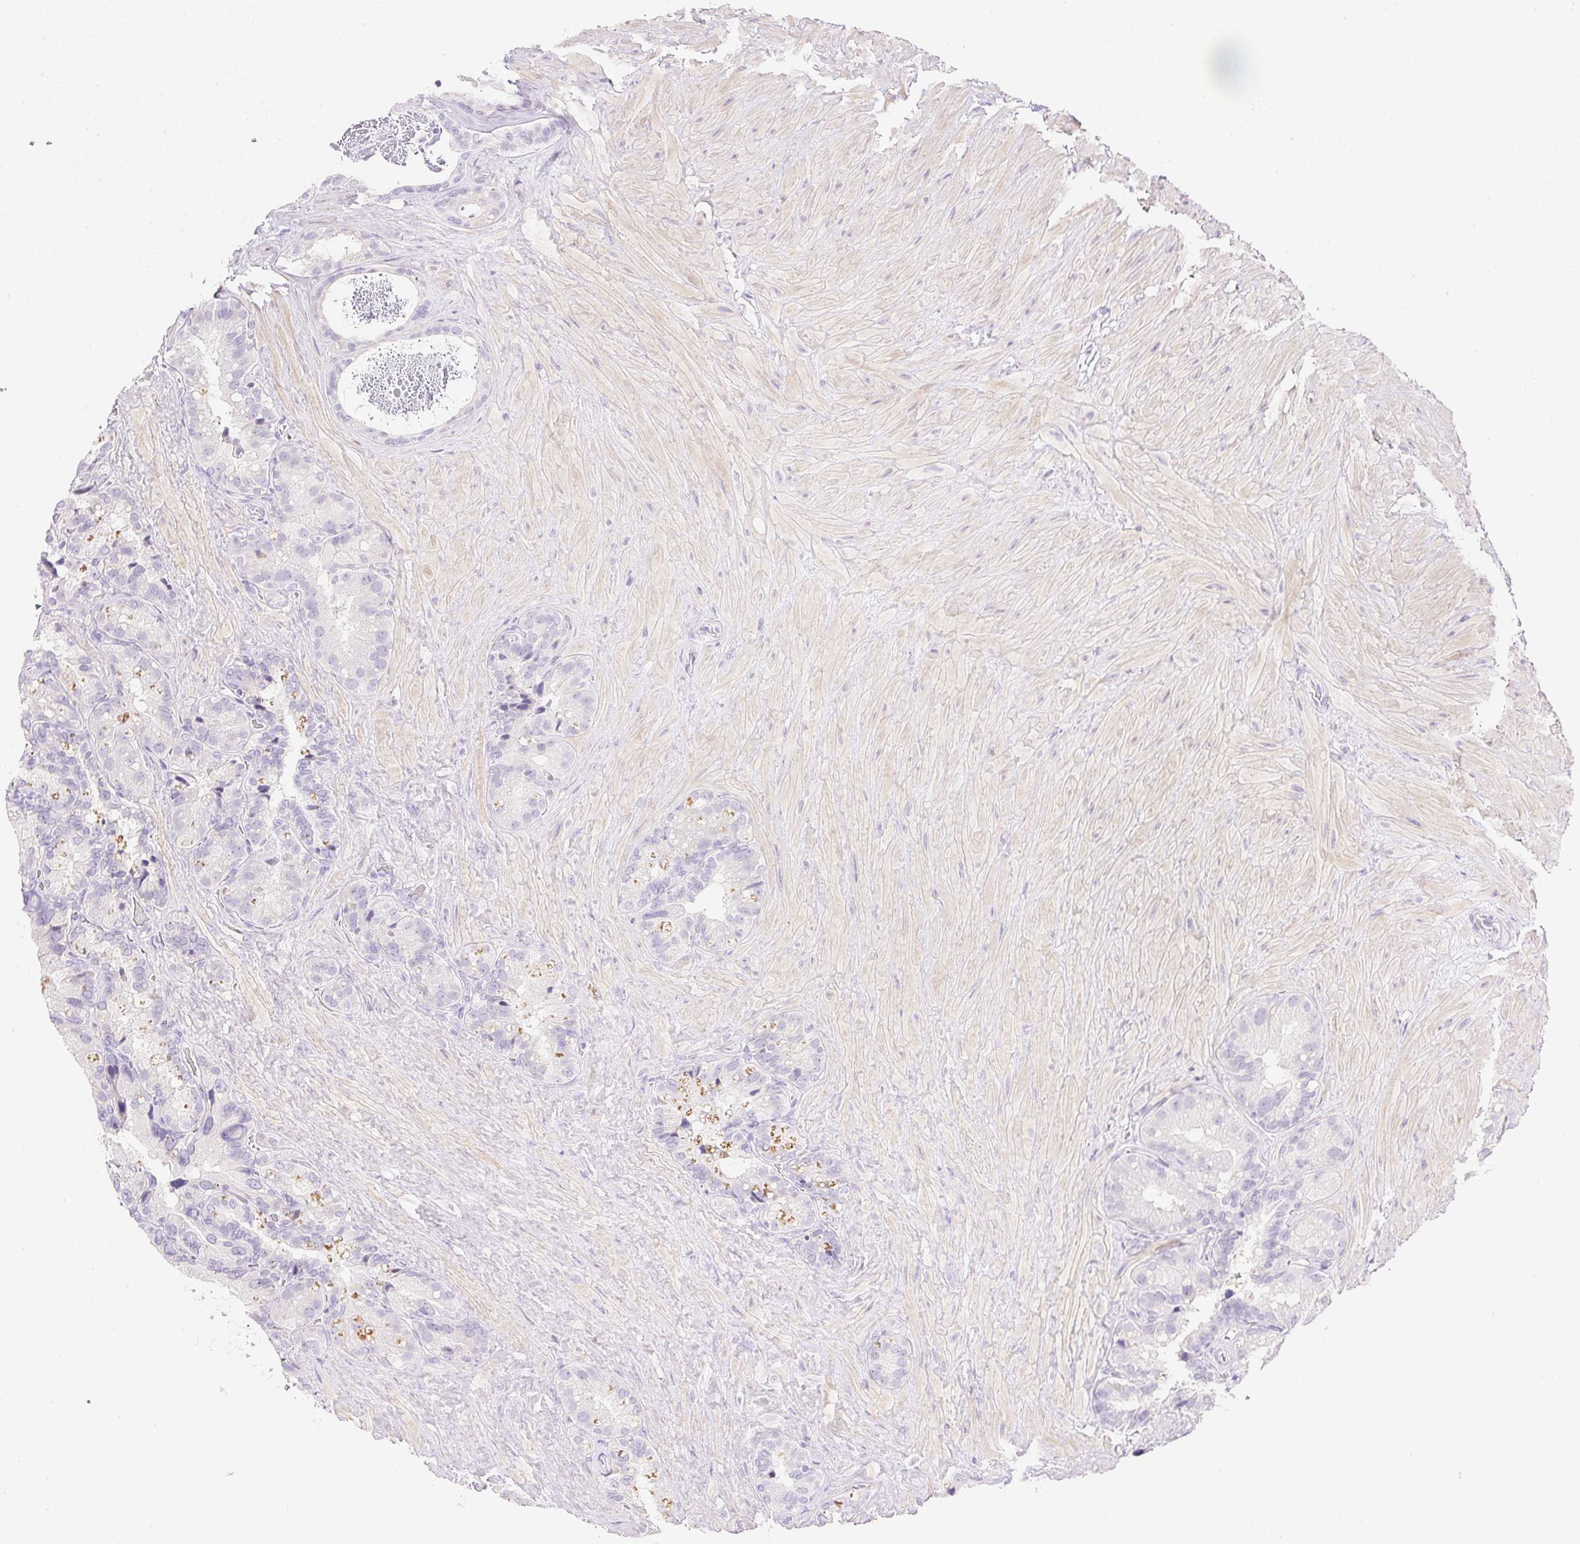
{"staining": {"intensity": "weak", "quantity": "<25%", "location": "cytoplasmic/membranous"}, "tissue": "seminal vesicle", "cell_type": "Glandular cells", "image_type": "normal", "snomed": [{"axis": "morphology", "description": "Normal tissue, NOS"}, {"axis": "topography", "description": "Seminal veicle"}], "caption": "The photomicrograph reveals no staining of glandular cells in benign seminal vesicle. (Immunohistochemistry (ihc), brightfield microscopy, high magnification).", "gene": "CTRL", "patient": {"sex": "male", "age": 60}}